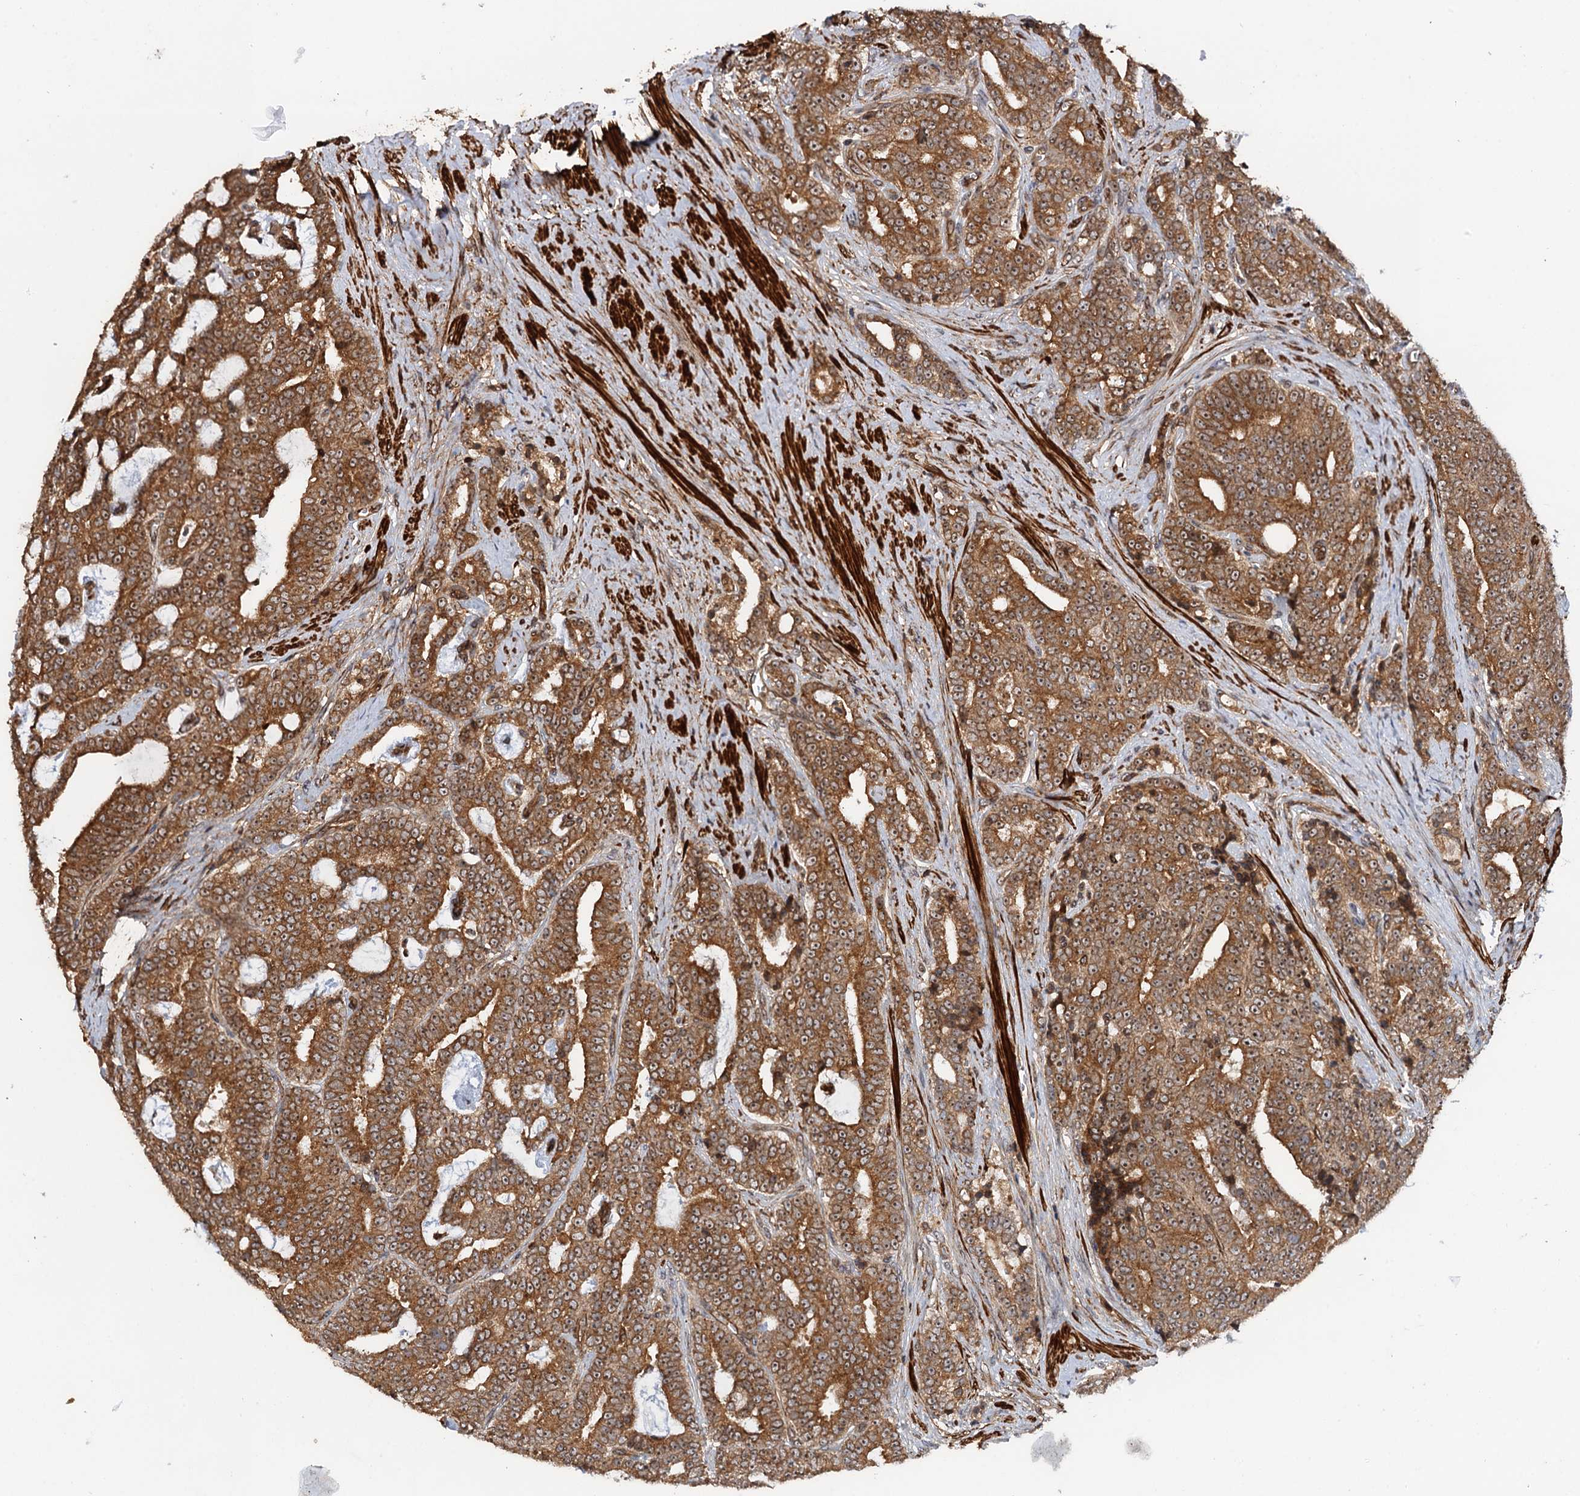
{"staining": {"intensity": "moderate", "quantity": ">75%", "location": "cytoplasmic/membranous"}, "tissue": "prostate cancer", "cell_type": "Tumor cells", "image_type": "cancer", "snomed": [{"axis": "morphology", "description": "Adenocarcinoma, High grade"}, {"axis": "topography", "description": "Prostate and seminal vesicle, NOS"}], "caption": "Immunohistochemical staining of human prostate high-grade adenocarcinoma shows moderate cytoplasmic/membranous protein expression in about >75% of tumor cells.", "gene": "BORA", "patient": {"sex": "male", "age": 67}}